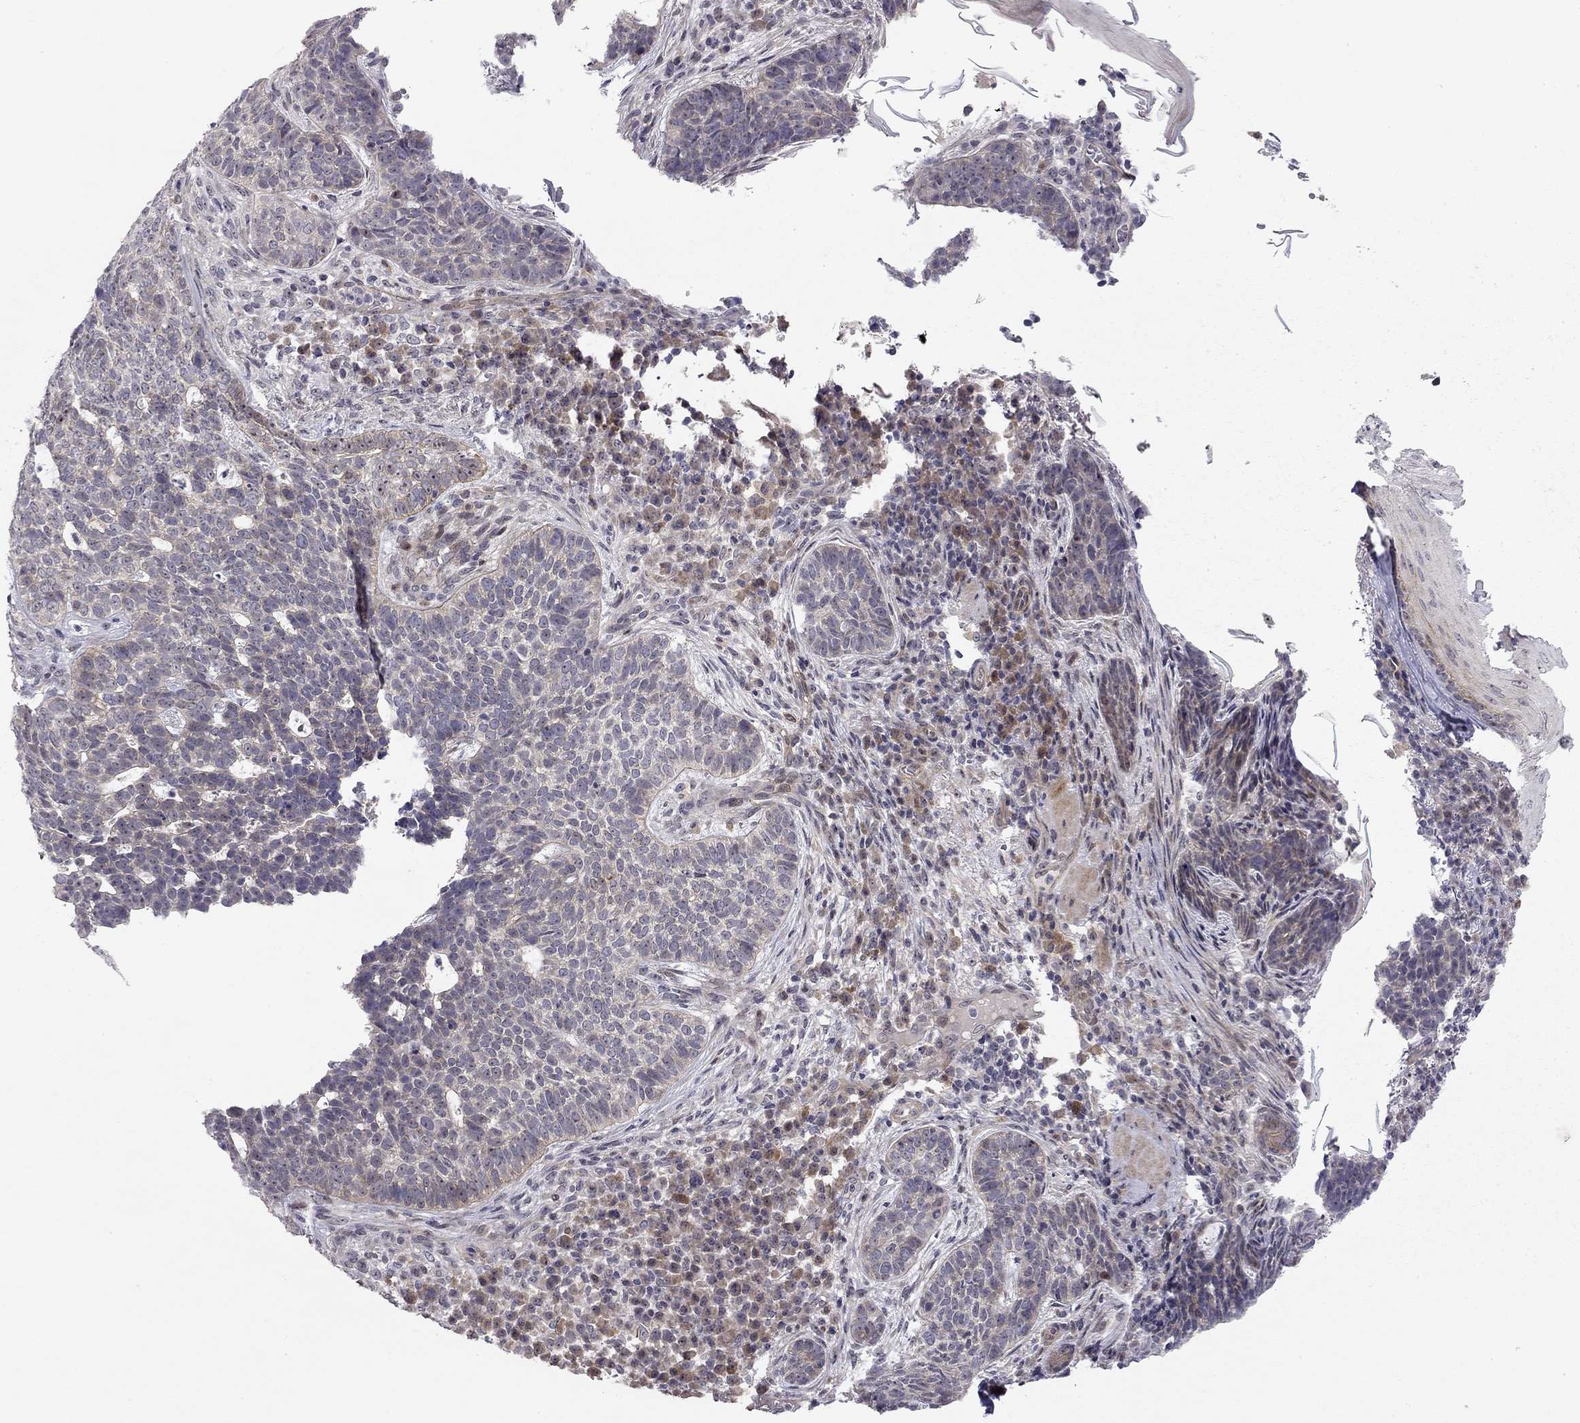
{"staining": {"intensity": "negative", "quantity": "none", "location": "none"}, "tissue": "skin cancer", "cell_type": "Tumor cells", "image_type": "cancer", "snomed": [{"axis": "morphology", "description": "Basal cell carcinoma"}, {"axis": "topography", "description": "Skin"}], "caption": "Immunohistochemistry image of neoplastic tissue: skin cancer (basal cell carcinoma) stained with DAB demonstrates no significant protein expression in tumor cells. (Brightfield microscopy of DAB immunohistochemistry (IHC) at high magnification).", "gene": "STXBP6", "patient": {"sex": "female", "age": 69}}